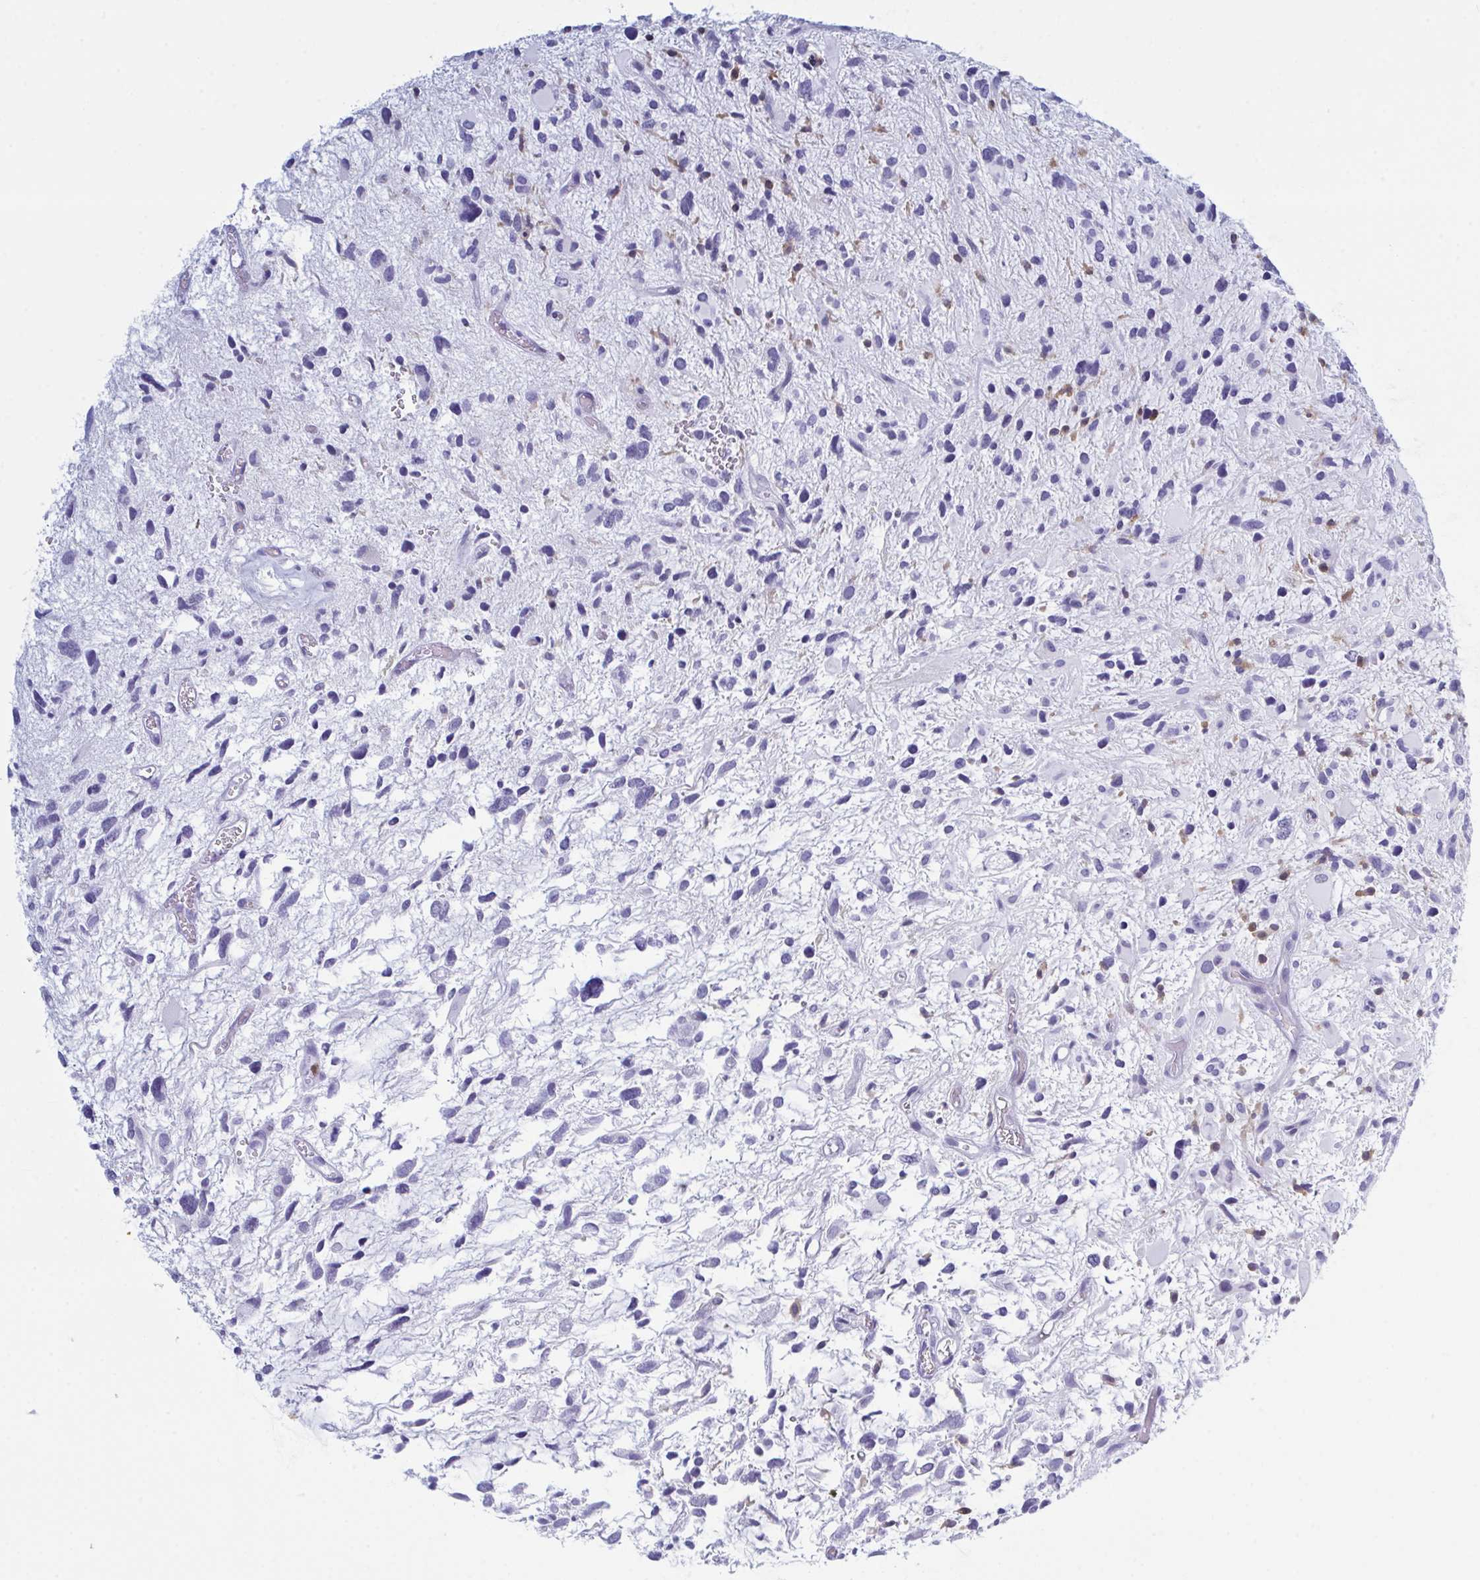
{"staining": {"intensity": "negative", "quantity": "none", "location": "none"}, "tissue": "glioma", "cell_type": "Tumor cells", "image_type": "cancer", "snomed": [{"axis": "morphology", "description": "Glioma, malignant, High grade"}, {"axis": "topography", "description": "Brain"}], "caption": "High magnification brightfield microscopy of malignant glioma (high-grade) stained with DAB (3,3'-diaminobenzidine) (brown) and counterstained with hematoxylin (blue): tumor cells show no significant positivity.", "gene": "MYO1F", "patient": {"sex": "female", "age": 11}}